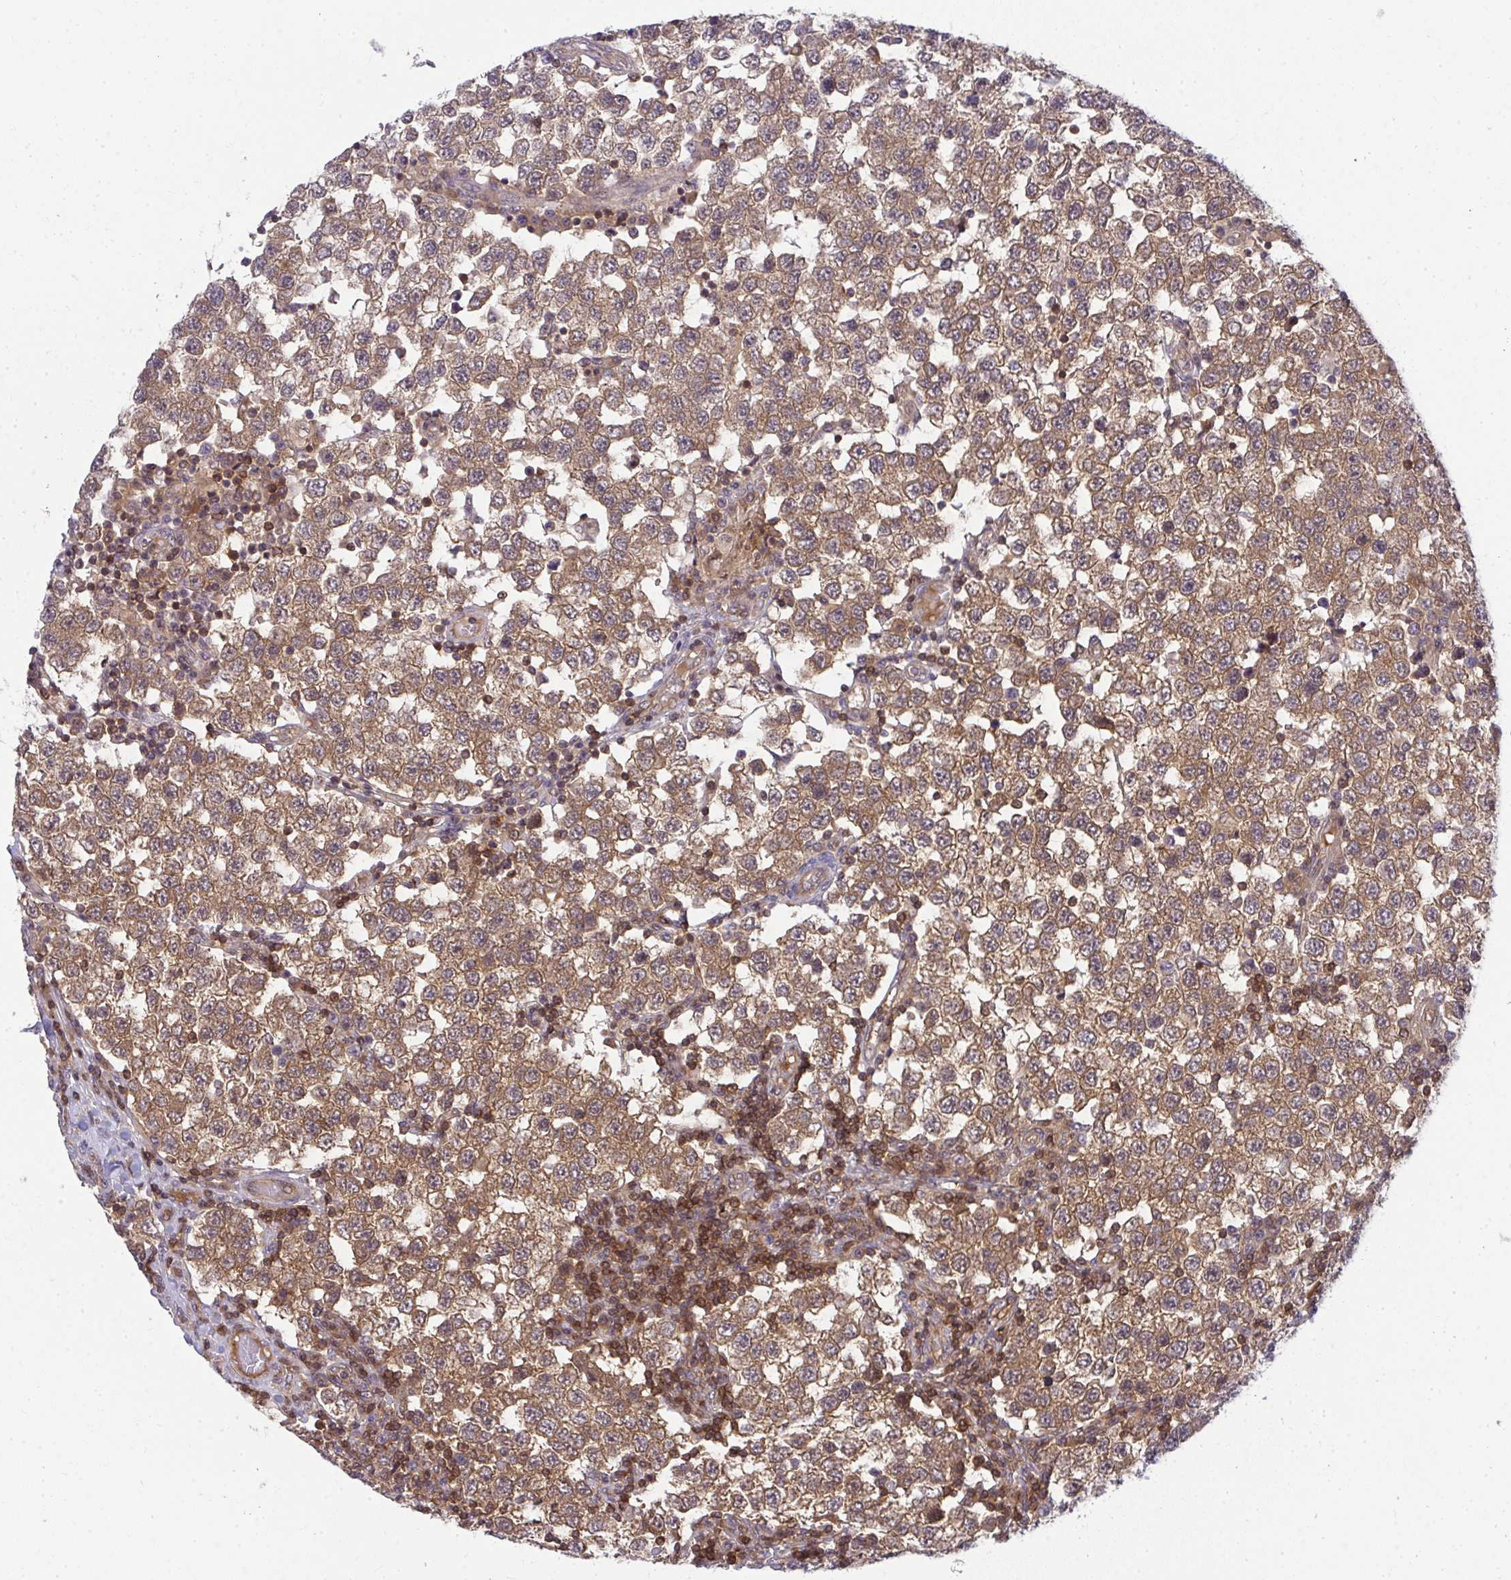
{"staining": {"intensity": "moderate", "quantity": ">75%", "location": "cytoplasmic/membranous"}, "tissue": "testis cancer", "cell_type": "Tumor cells", "image_type": "cancer", "snomed": [{"axis": "morphology", "description": "Seminoma, NOS"}, {"axis": "topography", "description": "Testis"}], "caption": "The immunohistochemical stain highlights moderate cytoplasmic/membranous expression in tumor cells of testis seminoma tissue.", "gene": "HDHD2", "patient": {"sex": "male", "age": 34}}